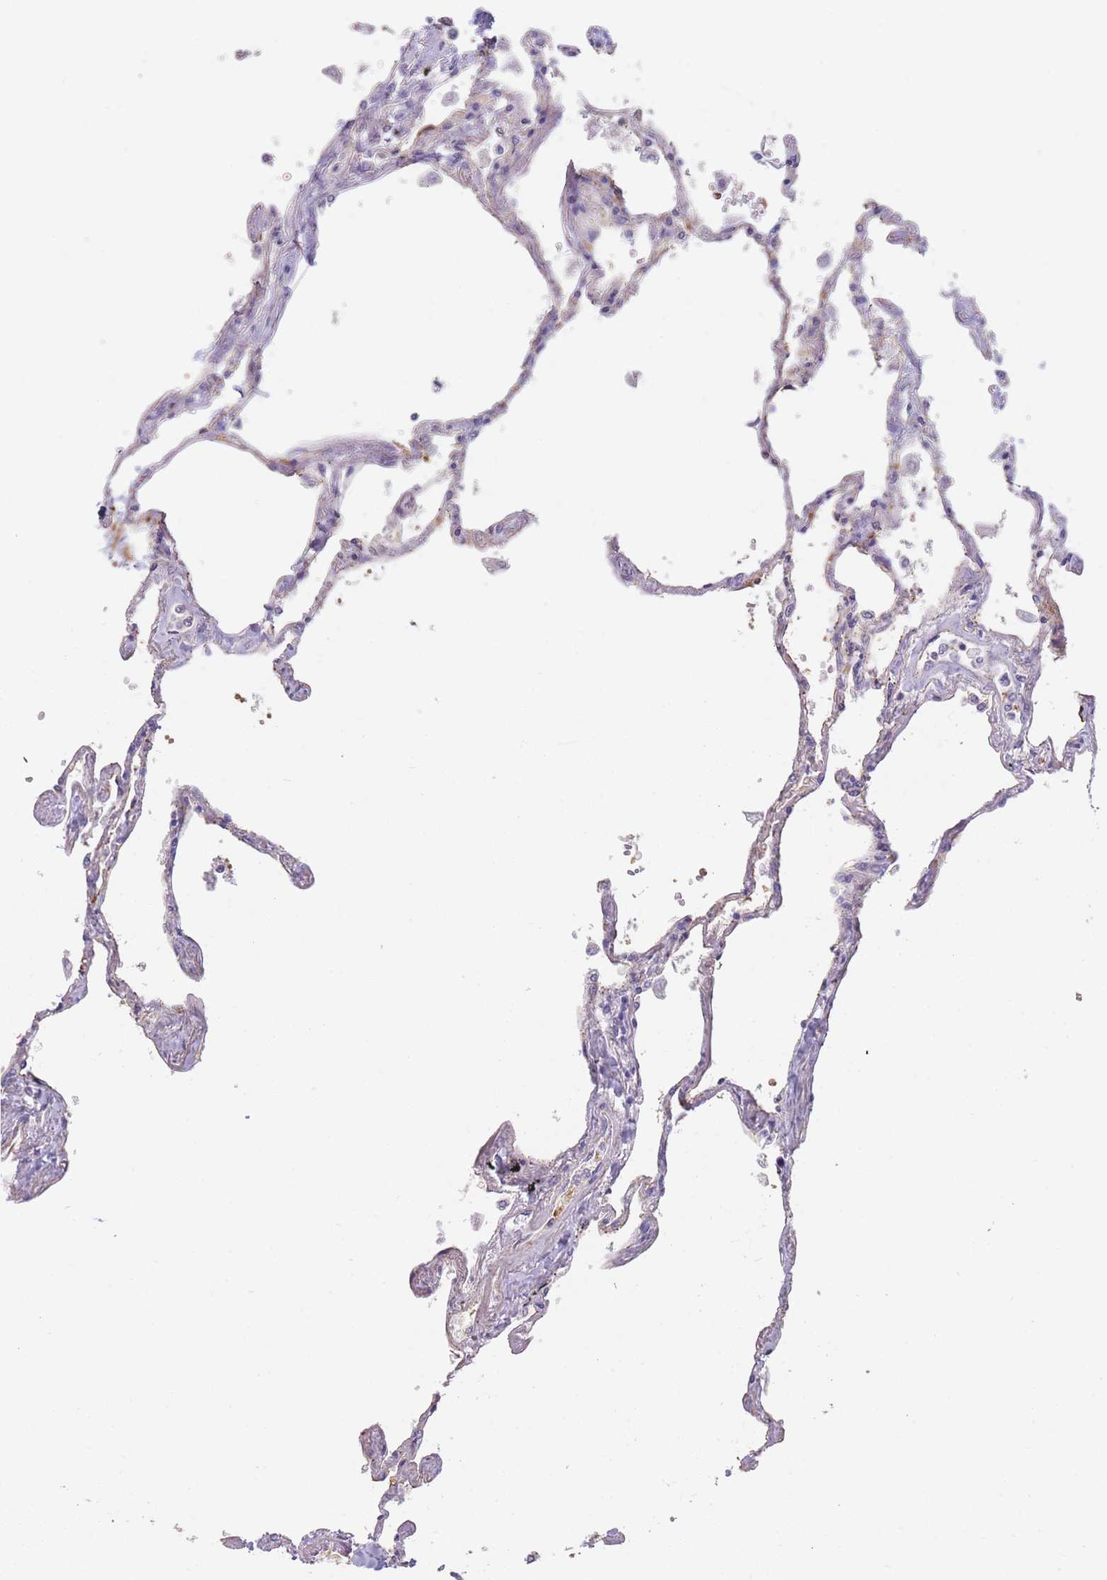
{"staining": {"intensity": "negative", "quantity": "none", "location": "none"}, "tissue": "lung", "cell_type": "Alveolar cells", "image_type": "normal", "snomed": [{"axis": "morphology", "description": "Normal tissue, NOS"}, {"axis": "topography", "description": "Lung"}], "caption": "An immunohistochemistry (IHC) histopathology image of normal lung is shown. There is no staining in alveolar cells of lung.", "gene": "SMPD4", "patient": {"sex": "female", "age": 67}}